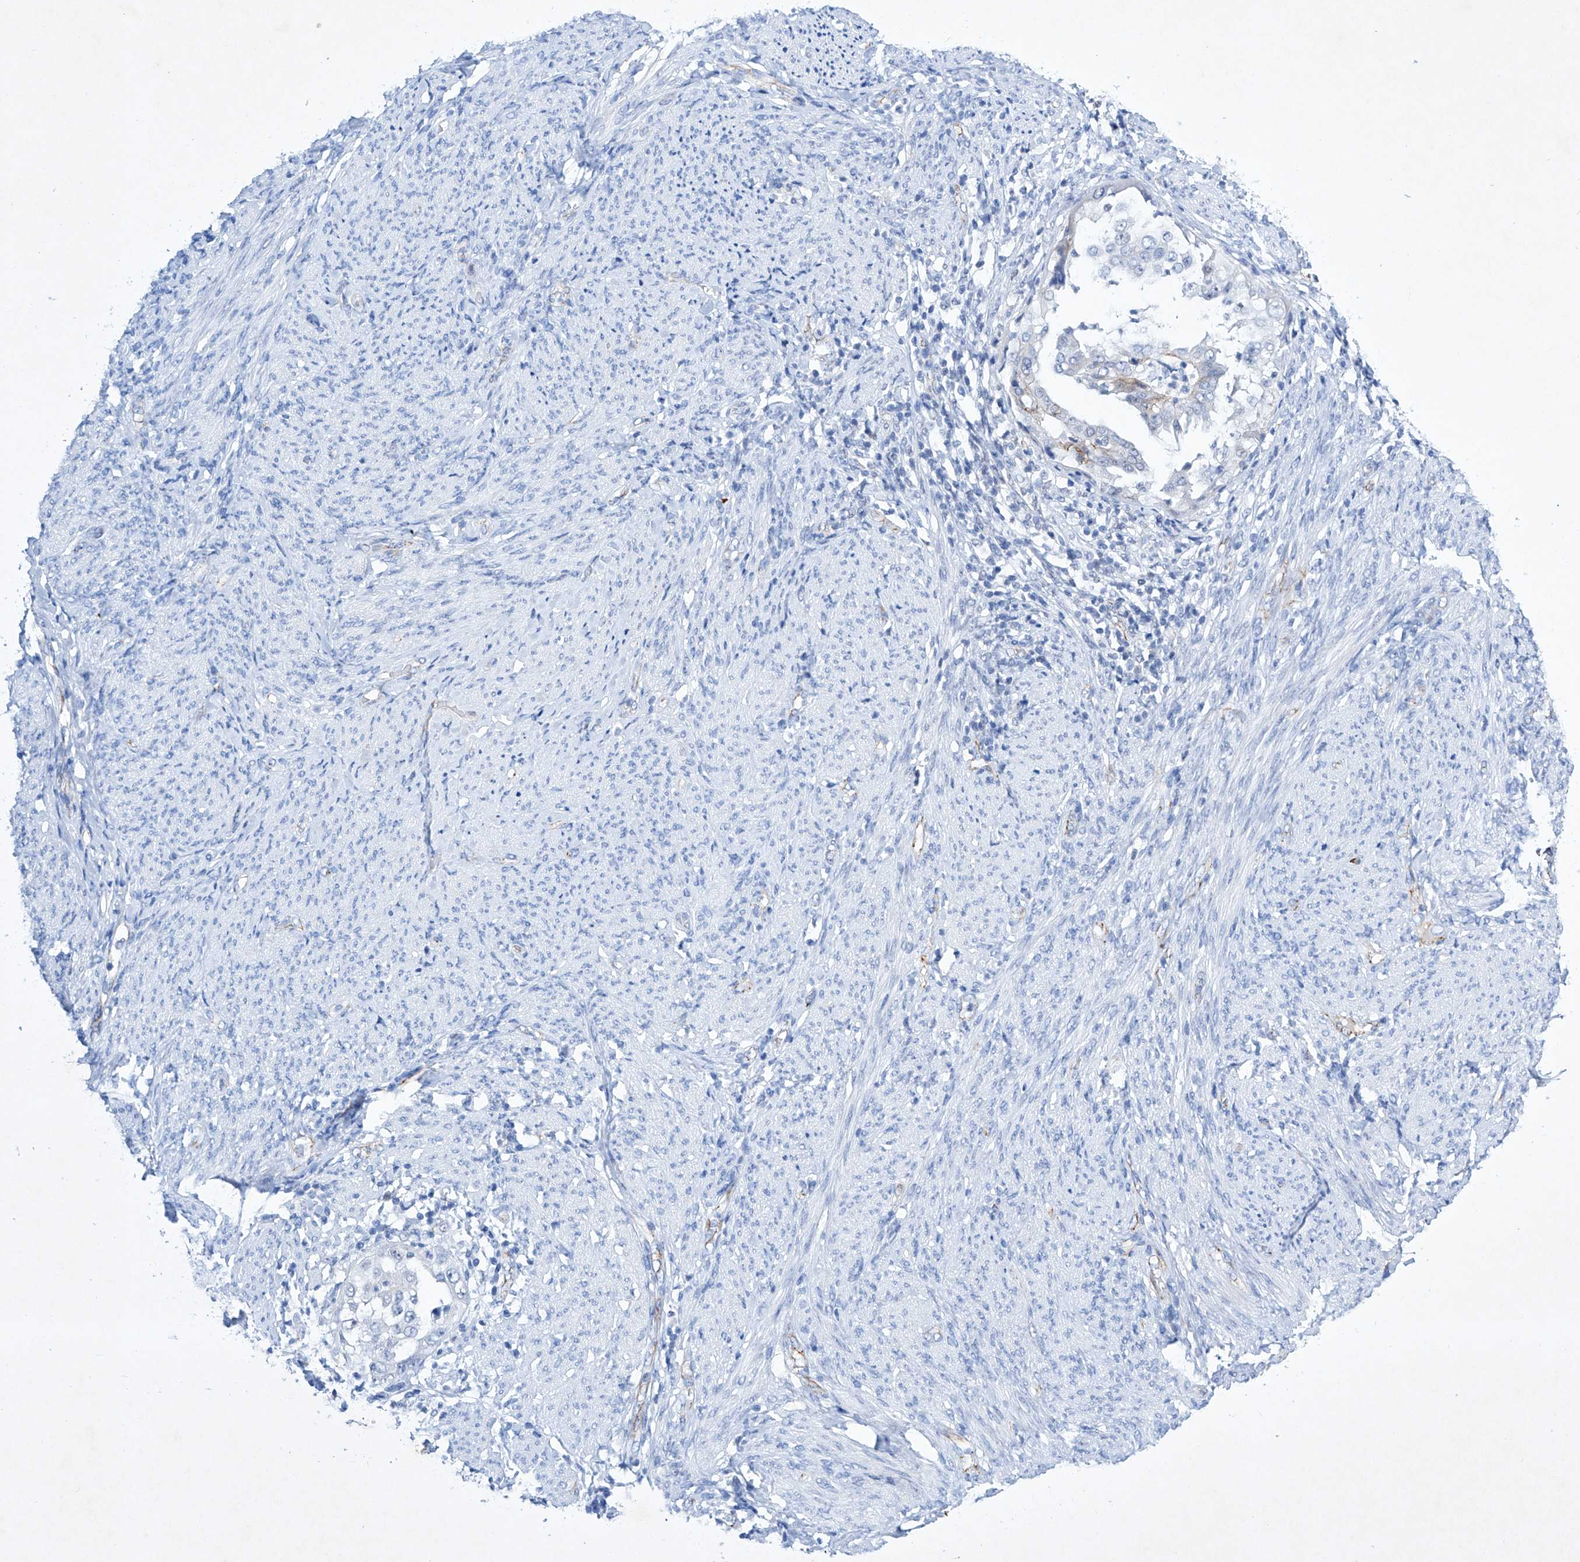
{"staining": {"intensity": "negative", "quantity": "none", "location": "none"}, "tissue": "endometrial cancer", "cell_type": "Tumor cells", "image_type": "cancer", "snomed": [{"axis": "morphology", "description": "Adenocarcinoma, NOS"}, {"axis": "topography", "description": "Endometrium"}], "caption": "An image of human endometrial cancer is negative for staining in tumor cells. Brightfield microscopy of immunohistochemistry (IHC) stained with DAB (brown) and hematoxylin (blue), captured at high magnification.", "gene": "ETV7", "patient": {"sex": "female", "age": 85}}